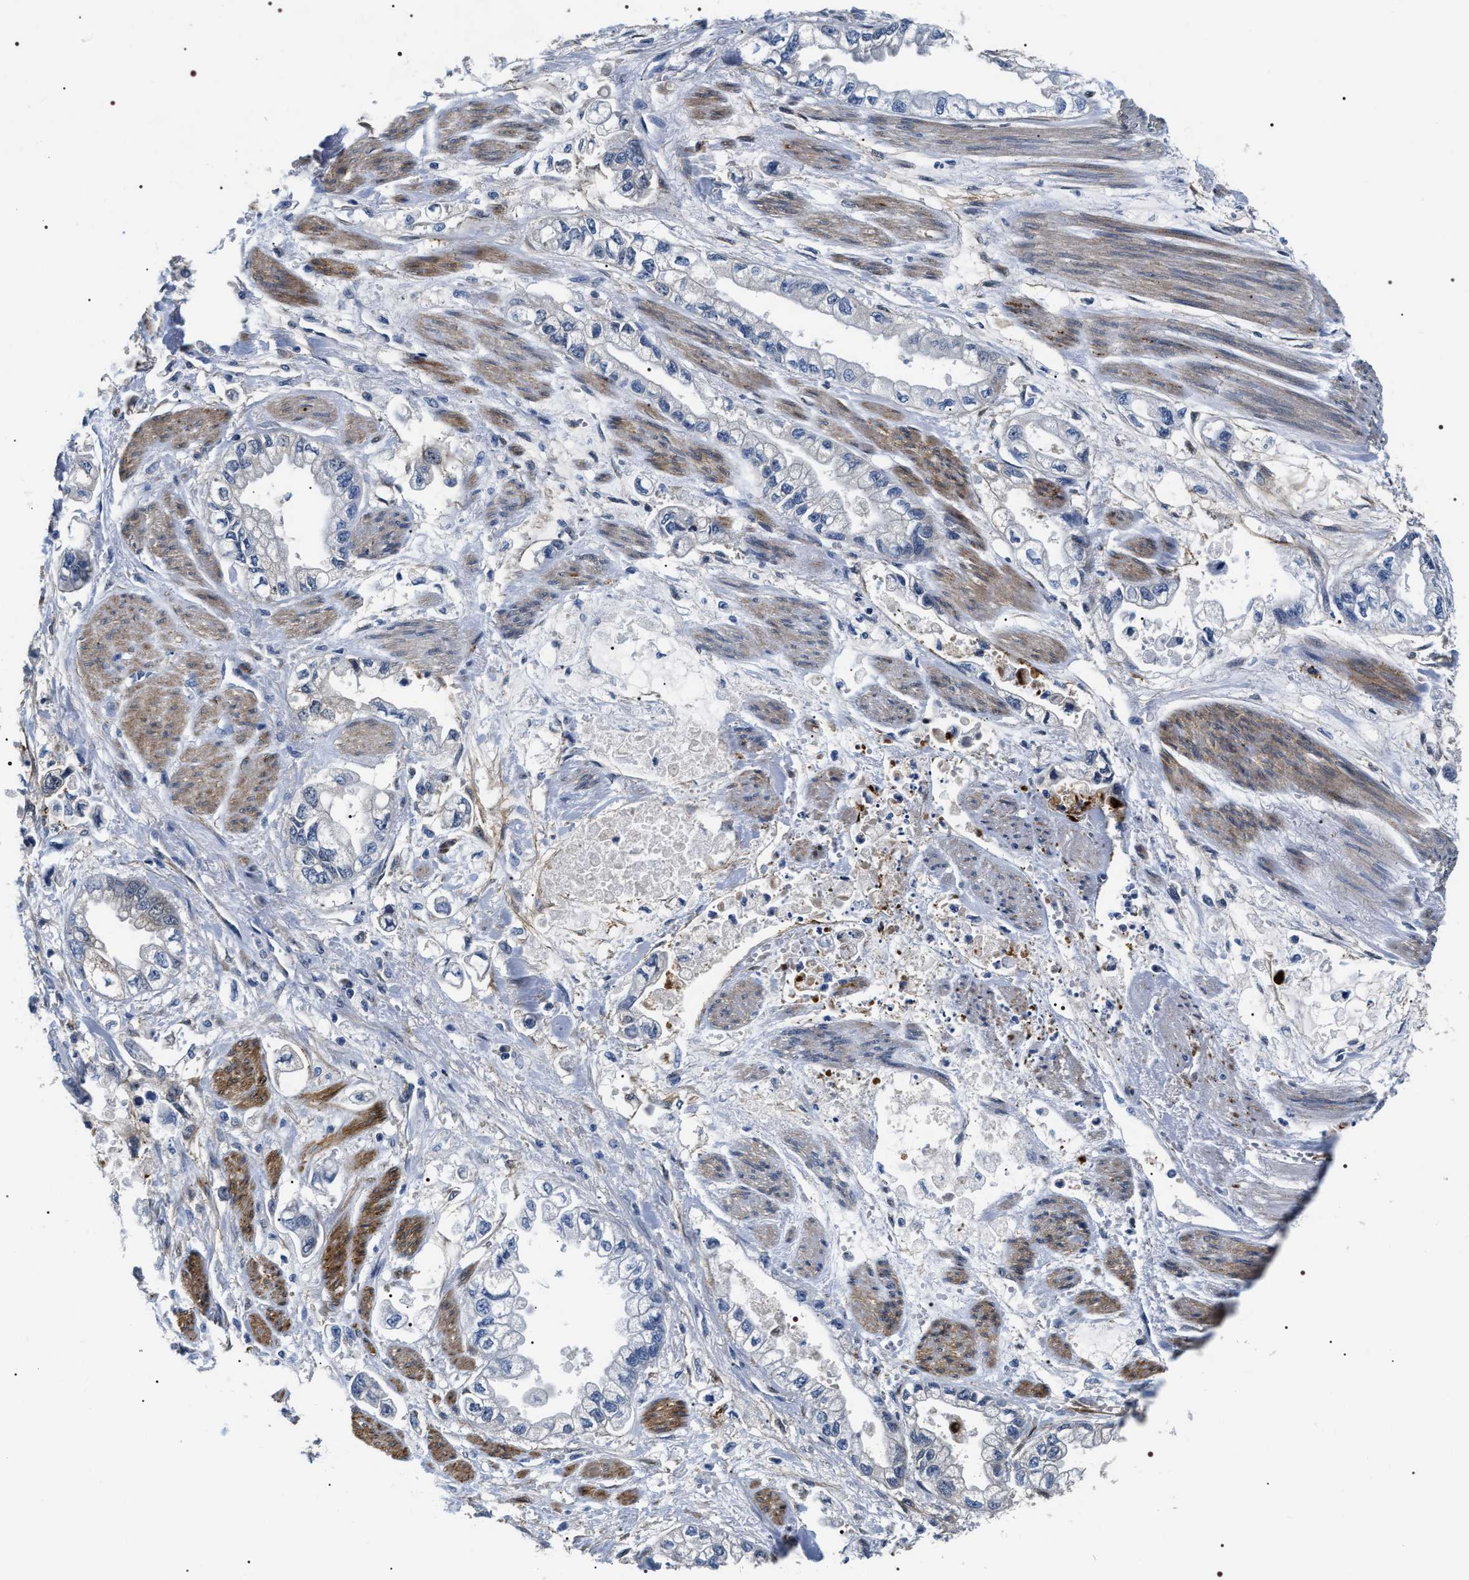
{"staining": {"intensity": "negative", "quantity": "none", "location": "none"}, "tissue": "stomach cancer", "cell_type": "Tumor cells", "image_type": "cancer", "snomed": [{"axis": "morphology", "description": "Normal tissue, NOS"}, {"axis": "morphology", "description": "Adenocarcinoma, NOS"}, {"axis": "topography", "description": "Stomach"}], "caption": "There is no significant positivity in tumor cells of adenocarcinoma (stomach).", "gene": "BAG2", "patient": {"sex": "male", "age": 62}}